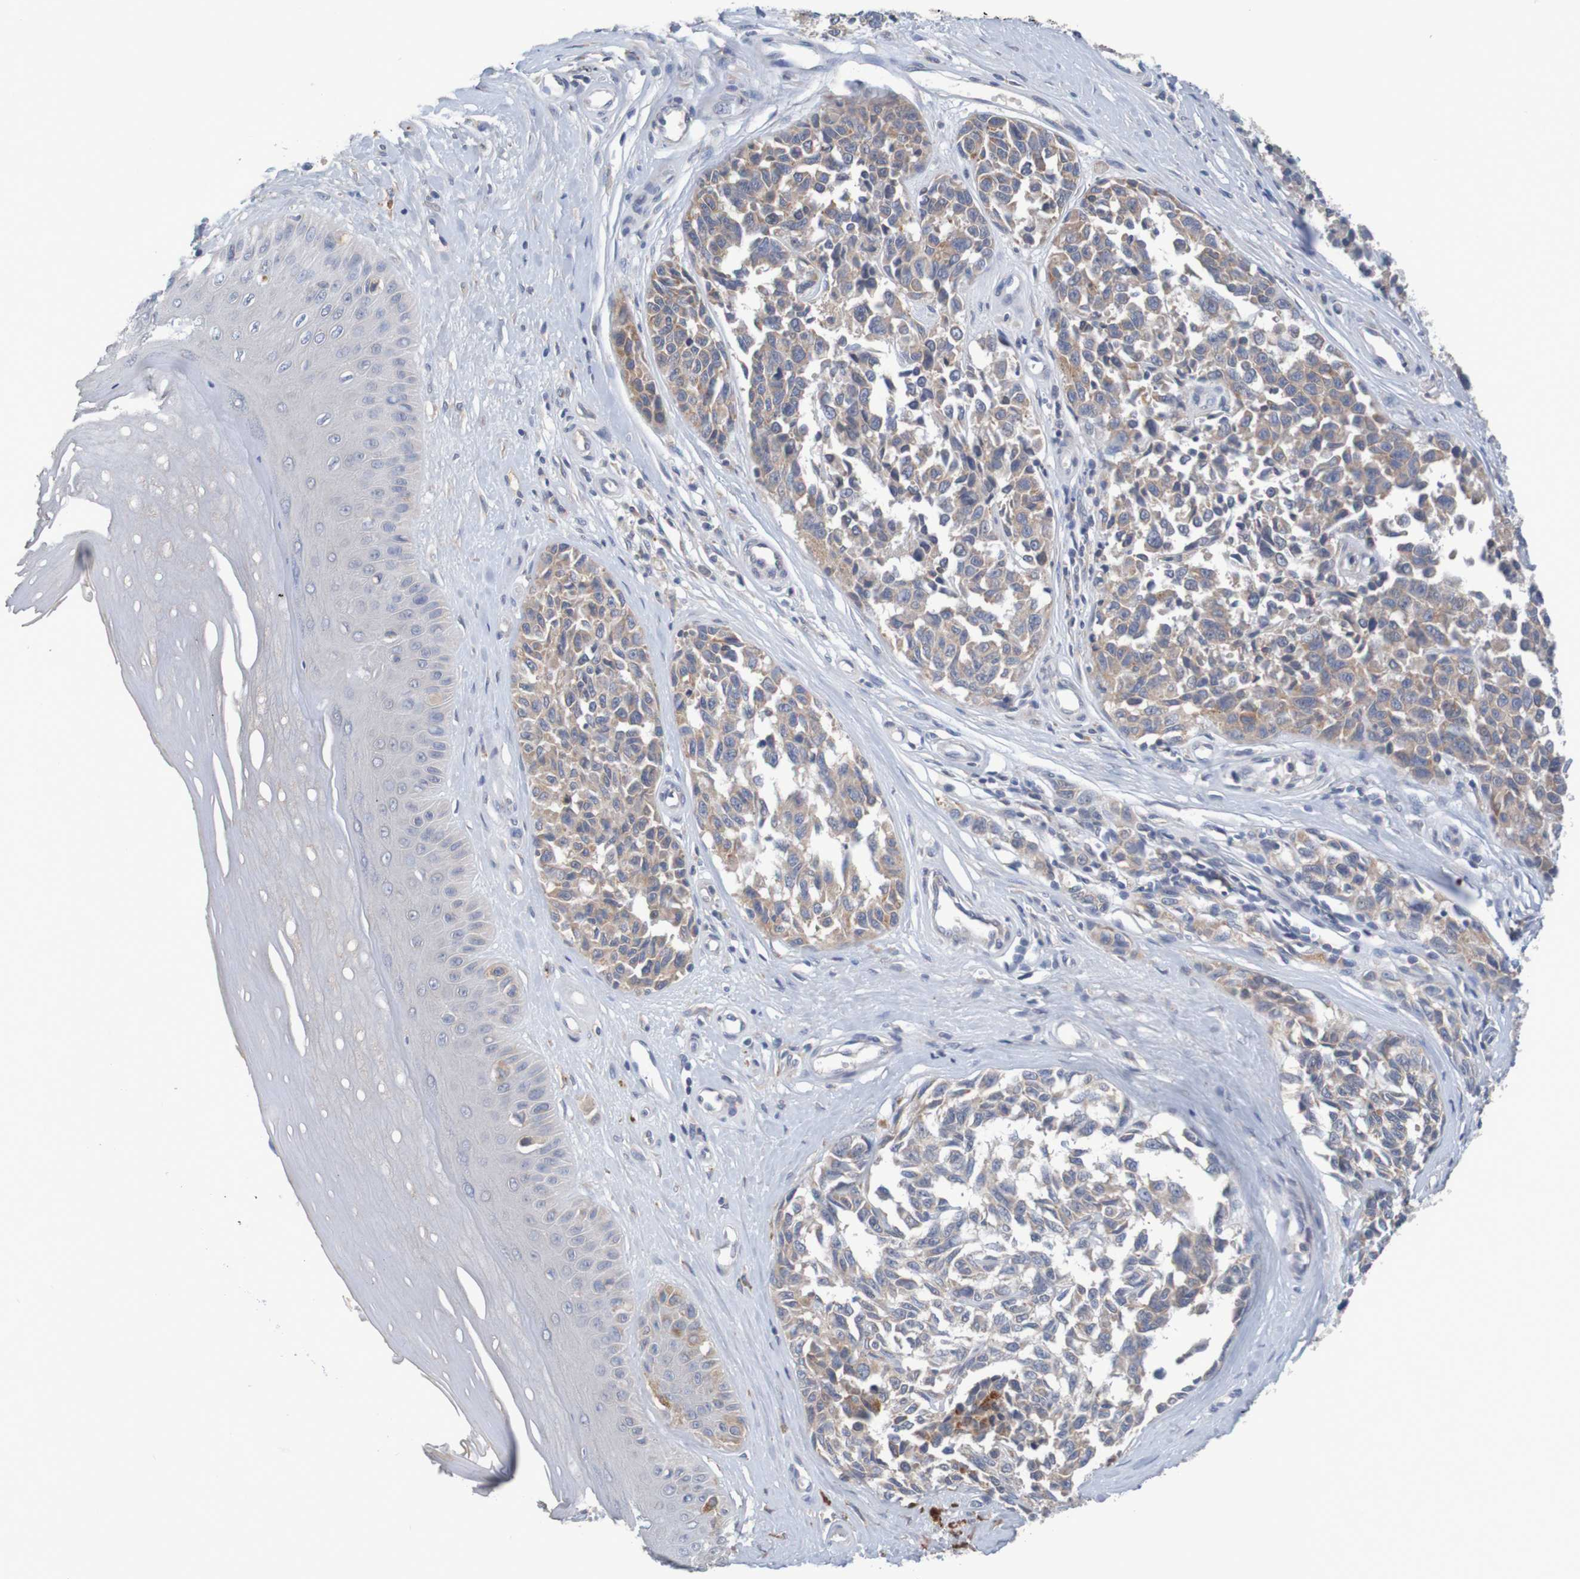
{"staining": {"intensity": "moderate", "quantity": "<25%", "location": "cytoplasmic/membranous"}, "tissue": "melanoma", "cell_type": "Tumor cells", "image_type": "cancer", "snomed": [{"axis": "morphology", "description": "Malignant melanoma, NOS"}, {"axis": "topography", "description": "Skin"}], "caption": "Melanoma stained for a protein shows moderate cytoplasmic/membranous positivity in tumor cells. The staining was performed using DAB (3,3'-diaminobenzidine) to visualize the protein expression in brown, while the nuclei were stained in blue with hematoxylin (Magnification: 20x).", "gene": "LTA", "patient": {"sex": "female", "age": 64}}